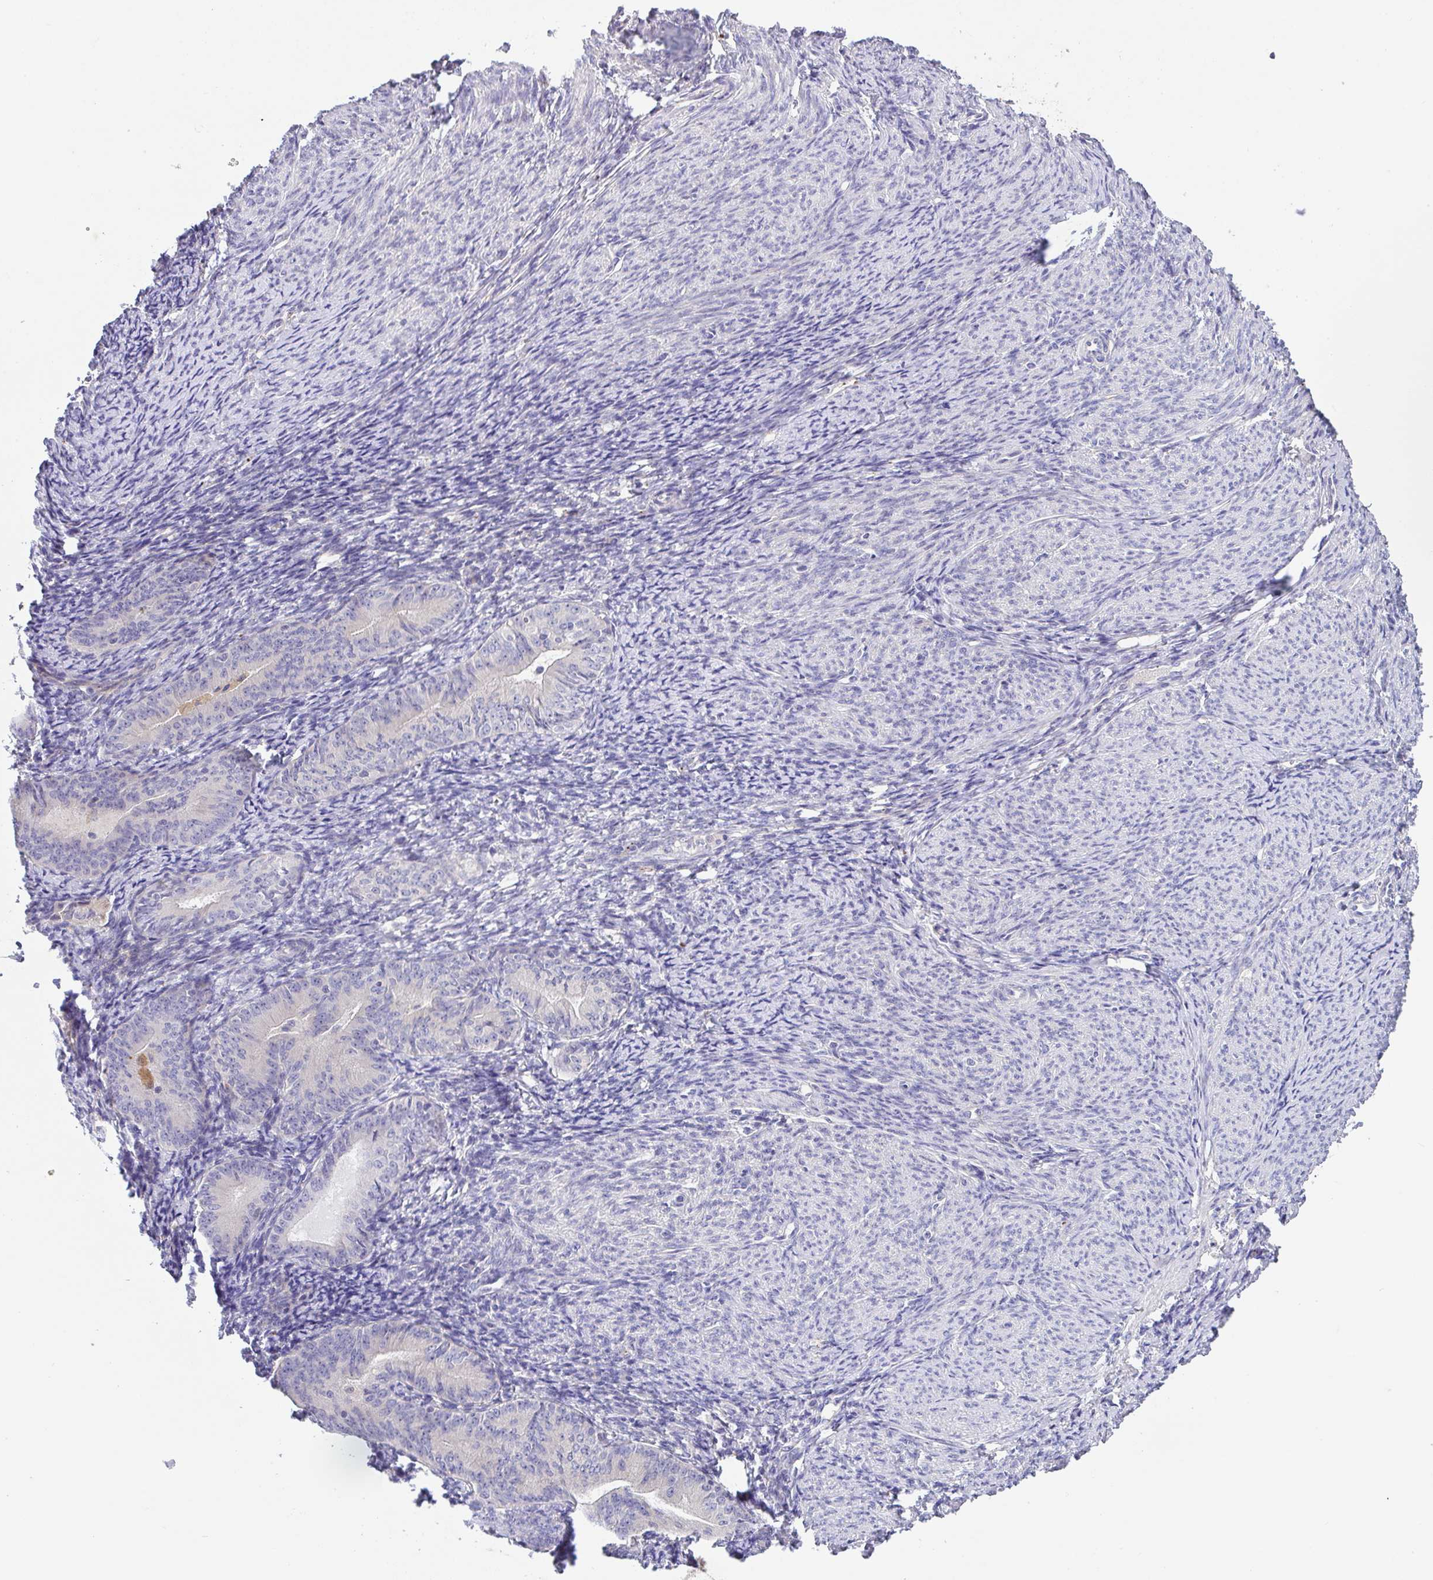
{"staining": {"intensity": "negative", "quantity": "none", "location": "none"}, "tissue": "endometrial cancer", "cell_type": "Tumor cells", "image_type": "cancer", "snomed": [{"axis": "morphology", "description": "Adenocarcinoma, NOS"}, {"axis": "topography", "description": "Endometrium"}], "caption": "Protein analysis of adenocarcinoma (endometrial) demonstrates no significant staining in tumor cells.", "gene": "EPN3", "patient": {"sex": "female", "age": 57}}